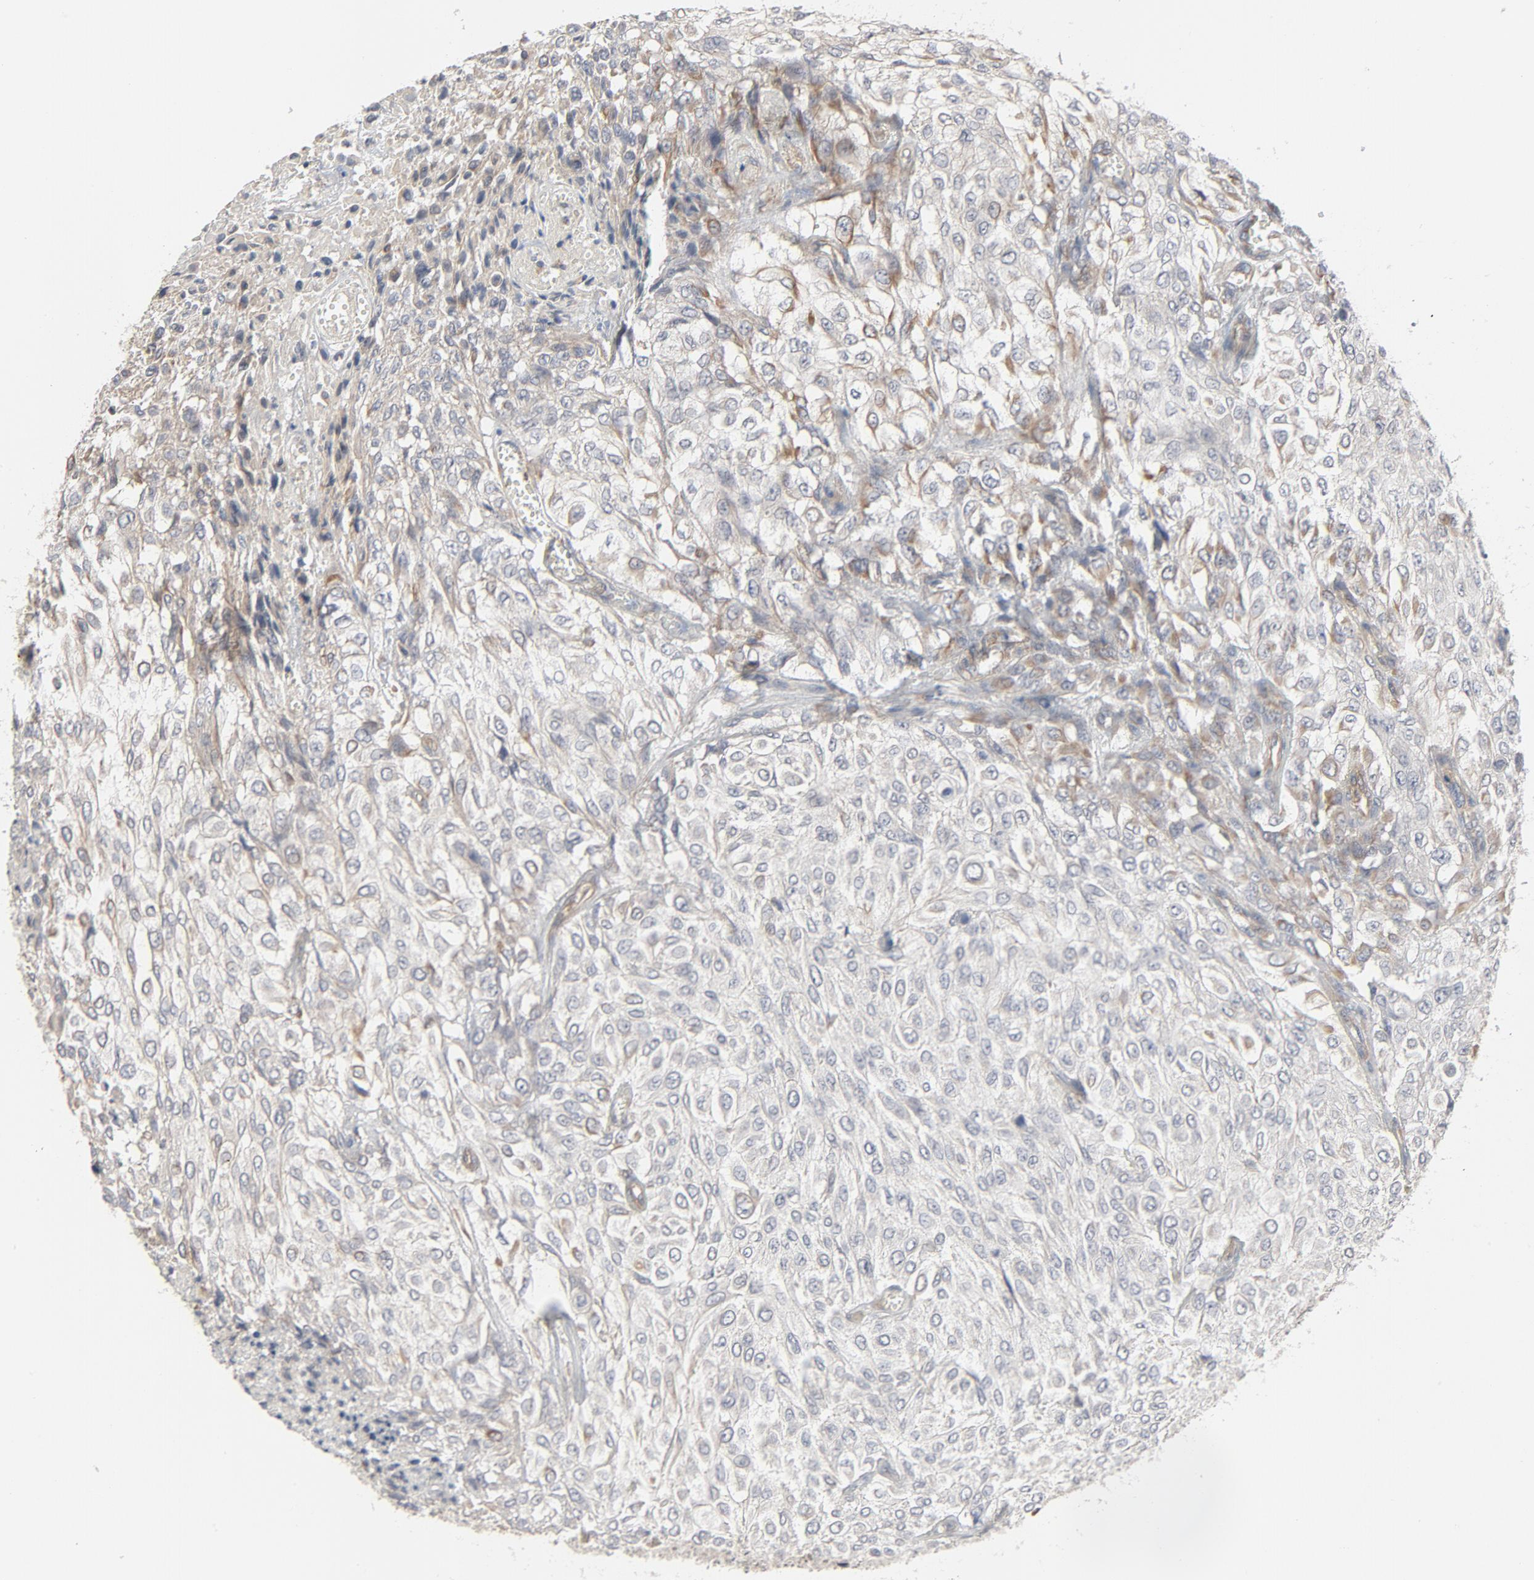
{"staining": {"intensity": "weak", "quantity": "25%-75%", "location": "cytoplasmic/membranous"}, "tissue": "urothelial cancer", "cell_type": "Tumor cells", "image_type": "cancer", "snomed": [{"axis": "morphology", "description": "Urothelial carcinoma, High grade"}, {"axis": "topography", "description": "Urinary bladder"}], "caption": "IHC of human high-grade urothelial carcinoma demonstrates low levels of weak cytoplasmic/membranous expression in about 25%-75% of tumor cells.", "gene": "TRIOBP", "patient": {"sex": "male", "age": 57}}